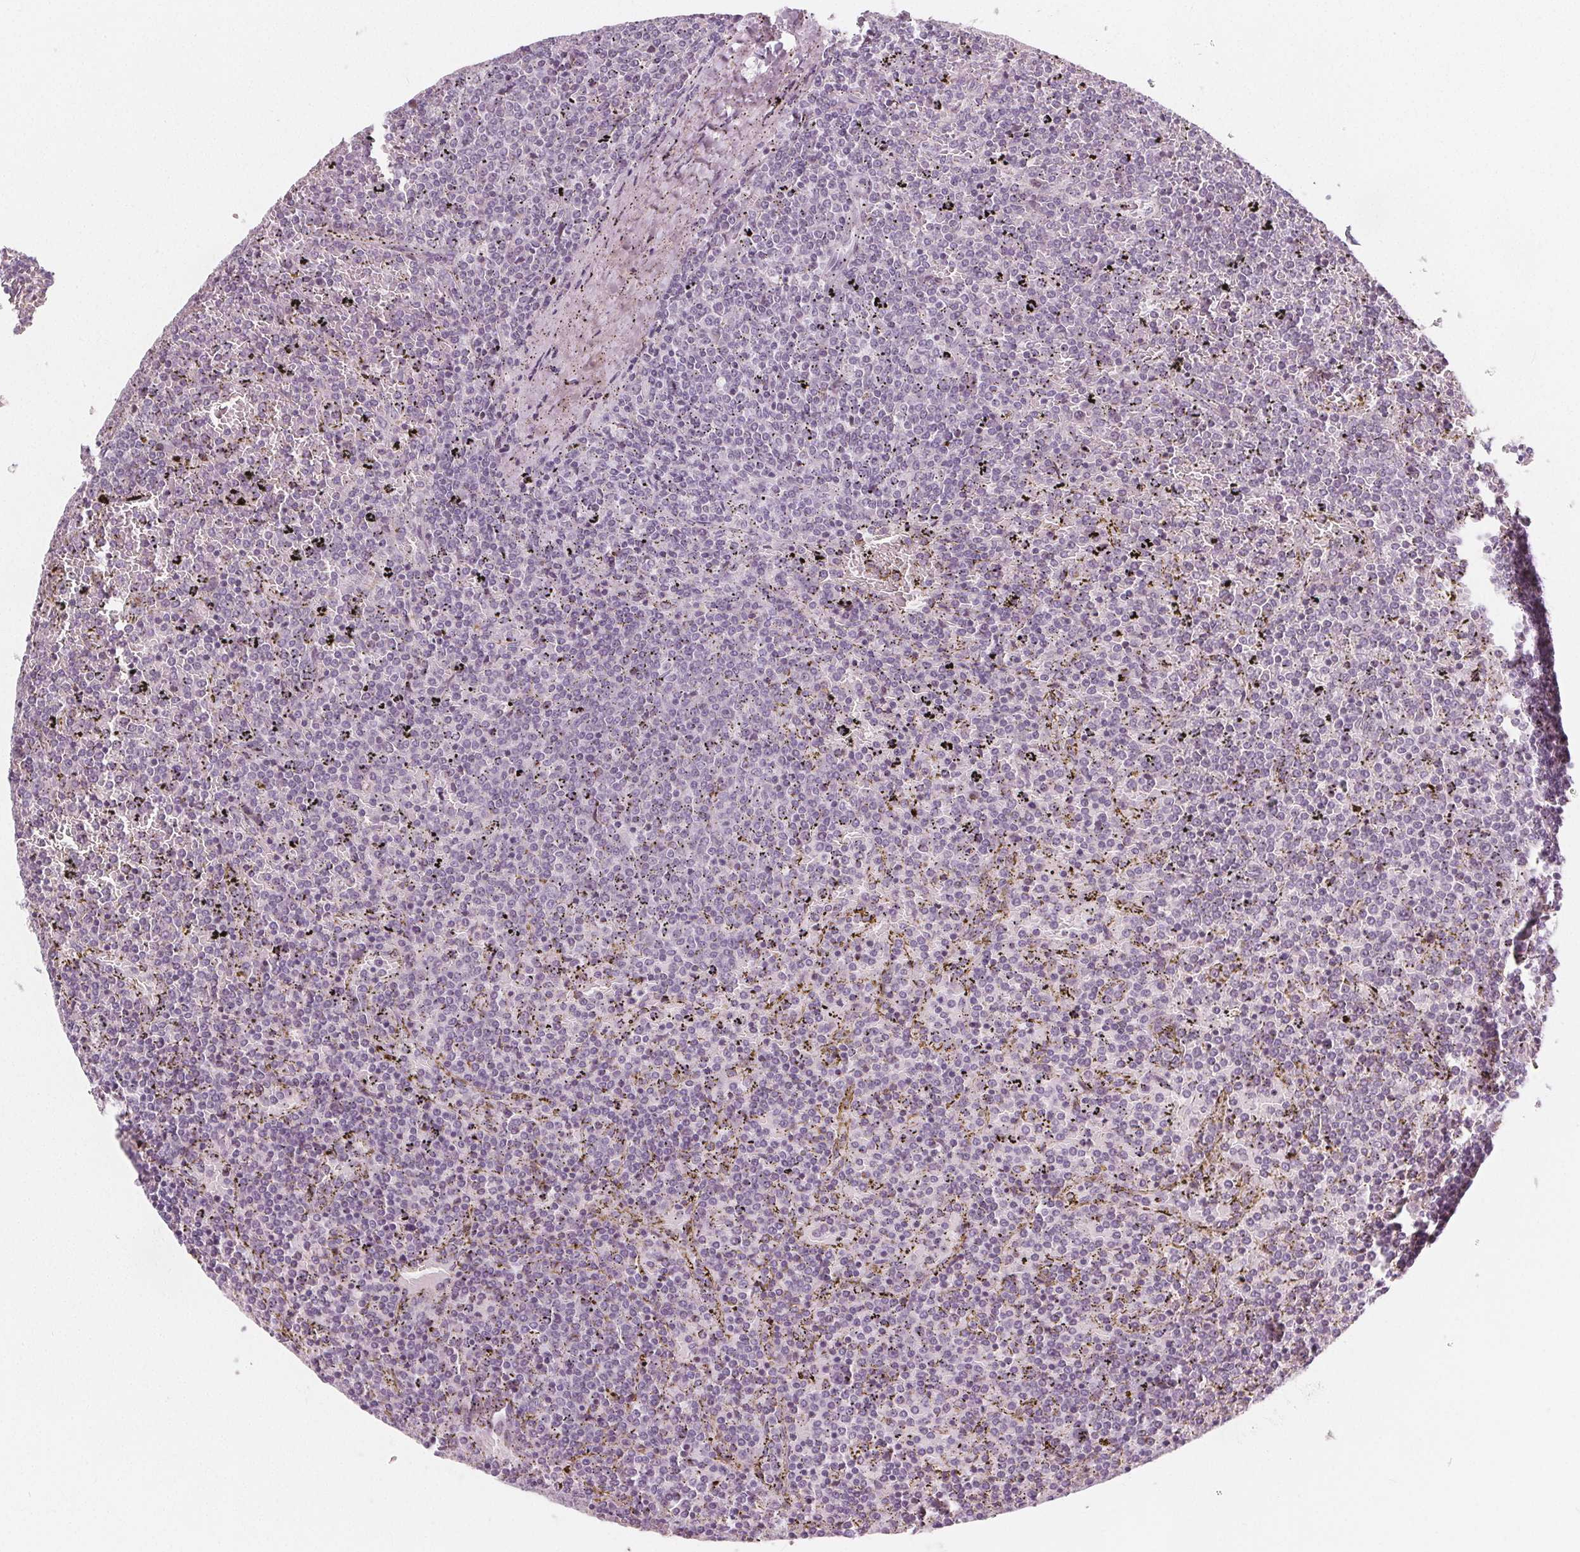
{"staining": {"intensity": "negative", "quantity": "none", "location": "none"}, "tissue": "lymphoma", "cell_type": "Tumor cells", "image_type": "cancer", "snomed": [{"axis": "morphology", "description": "Malignant lymphoma, non-Hodgkin's type, Low grade"}, {"axis": "topography", "description": "Spleen"}], "caption": "Immunohistochemistry of human malignant lymphoma, non-Hodgkin's type (low-grade) reveals no staining in tumor cells. (DAB (3,3'-diaminobenzidine) IHC with hematoxylin counter stain).", "gene": "NUP210L", "patient": {"sex": "female", "age": 77}}